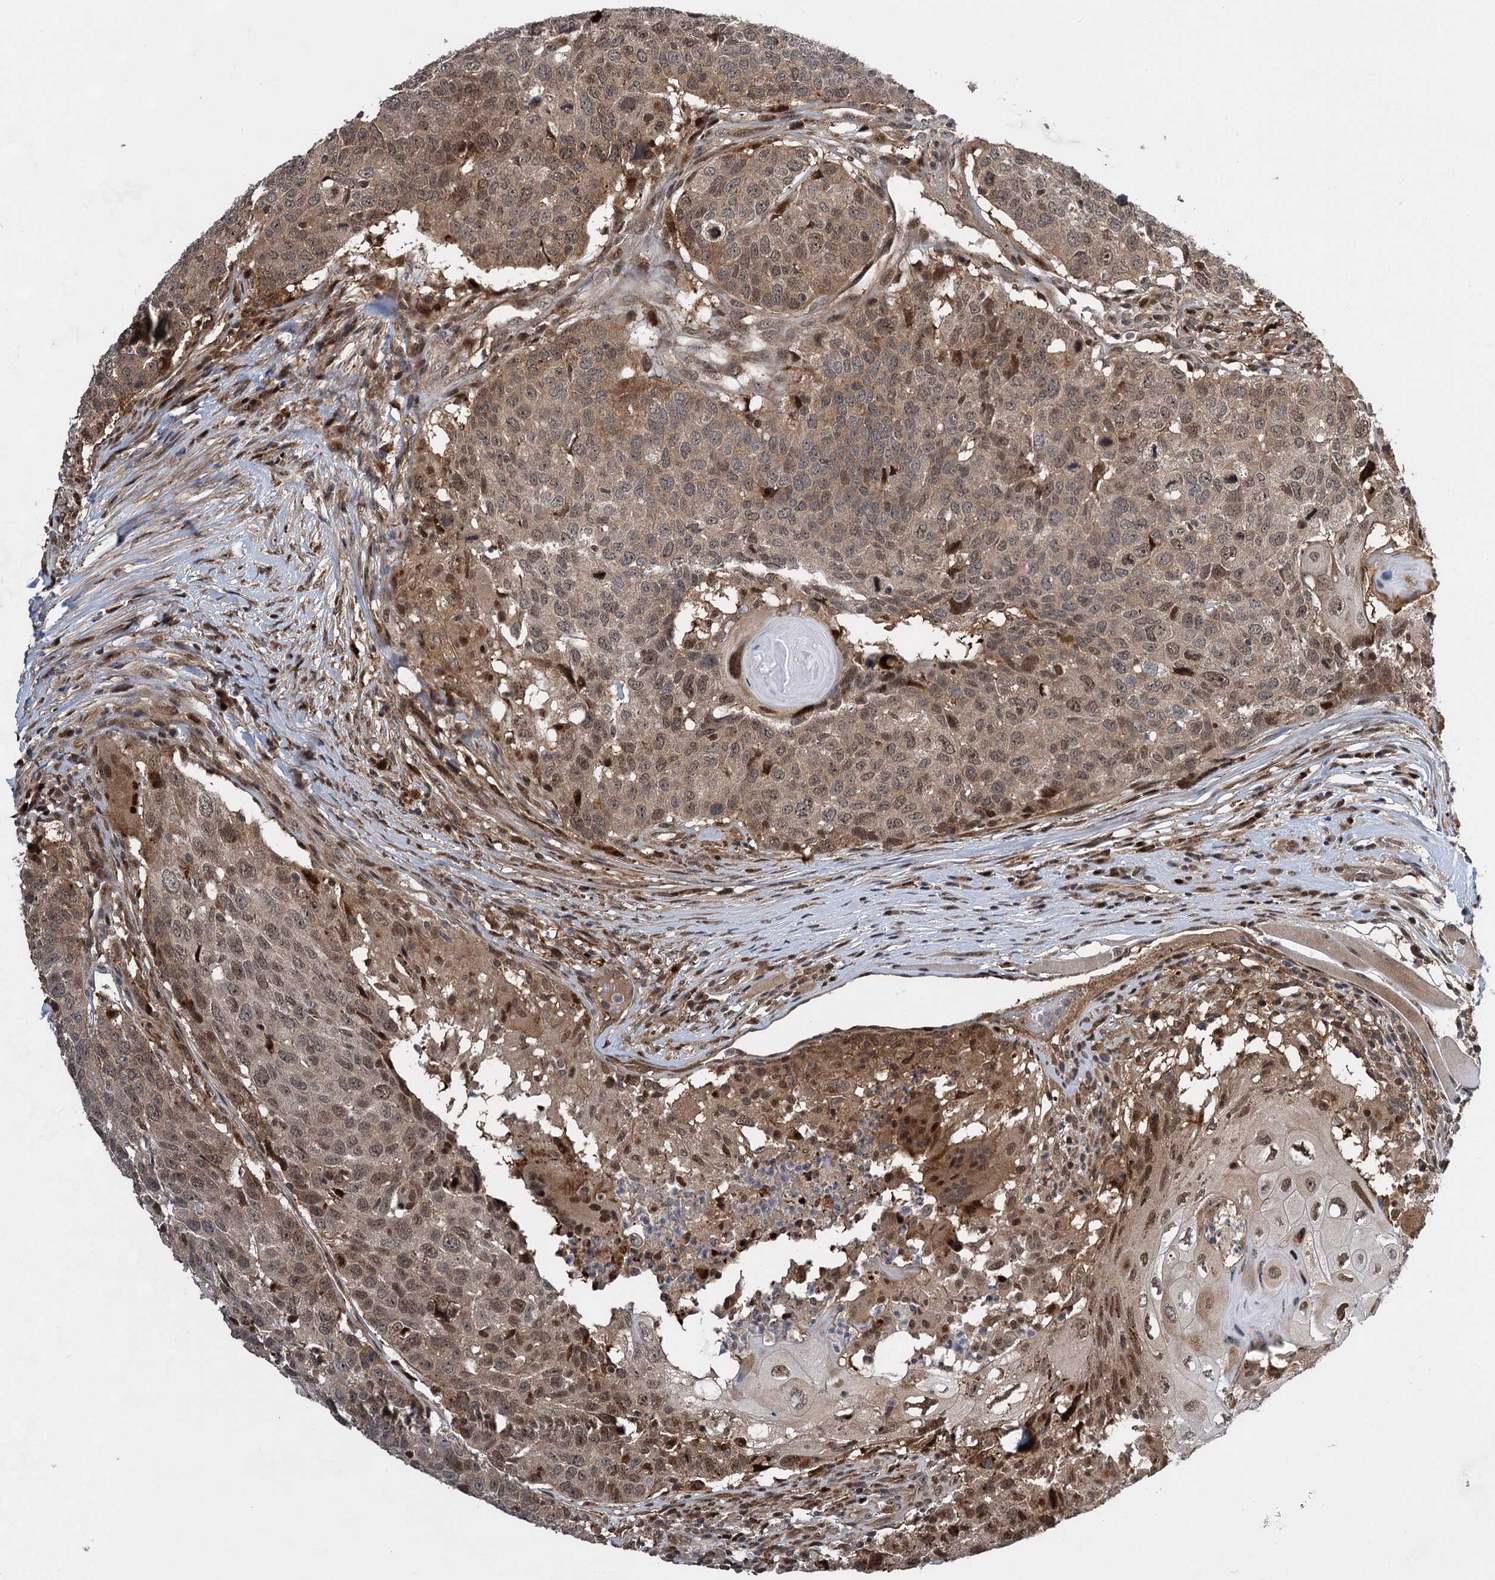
{"staining": {"intensity": "moderate", "quantity": ">75%", "location": "cytoplasmic/membranous,nuclear"}, "tissue": "head and neck cancer", "cell_type": "Tumor cells", "image_type": "cancer", "snomed": [{"axis": "morphology", "description": "Squamous cell carcinoma, NOS"}, {"axis": "topography", "description": "Head-Neck"}], "caption": "Tumor cells display medium levels of moderate cytoplasmic/membranous and nuclear positivity in about >75% of cells in head and neck cancer. (DAB = brown stain, brightfield microscopy at high magnification).", "gene": "GPBP1", "patient": {"sex": "male", "age": 66}}